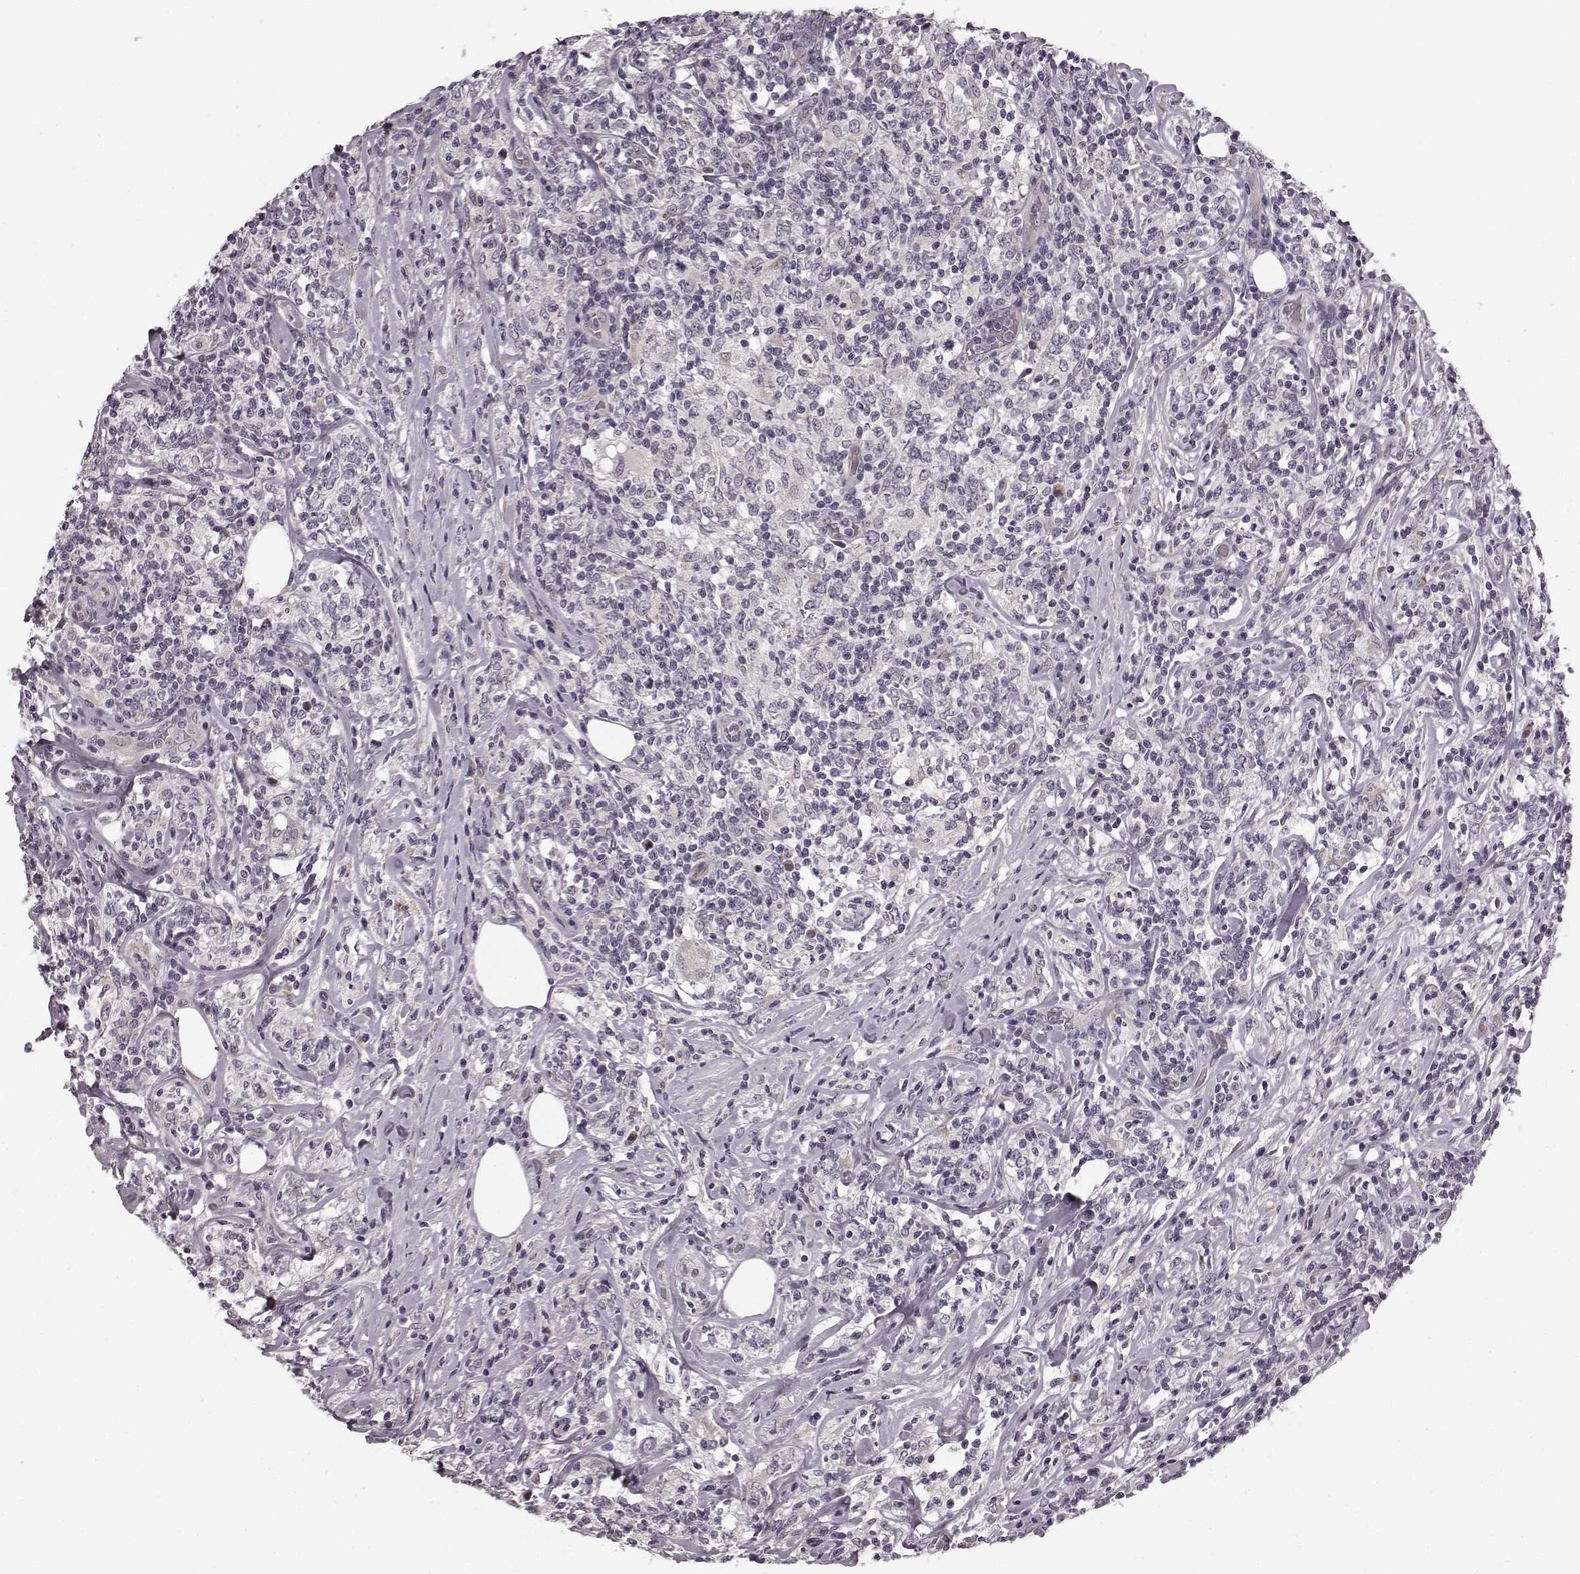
{"staining": {"intensity": "negative", "quantity": "none", "location": "none"}, "tissue": "lymphoma", "cell_type": "Tumor cells", "image_type": "cancer", "snomed": [{"axis": "morphology", "description": "Malignant lymphoma, non-Hodgkin's type, High grade"}, {"axis": "topography", "description": "Lymph node"}], "caption": "IHC micrograph of human malignant lymphoma, non-Hodgkin's type (high-grade) stained for a protein (brown), which reveals no staining in tumor cells.", "gene": "FAM234B", "patient": {"sex": "female", "age": 84}}